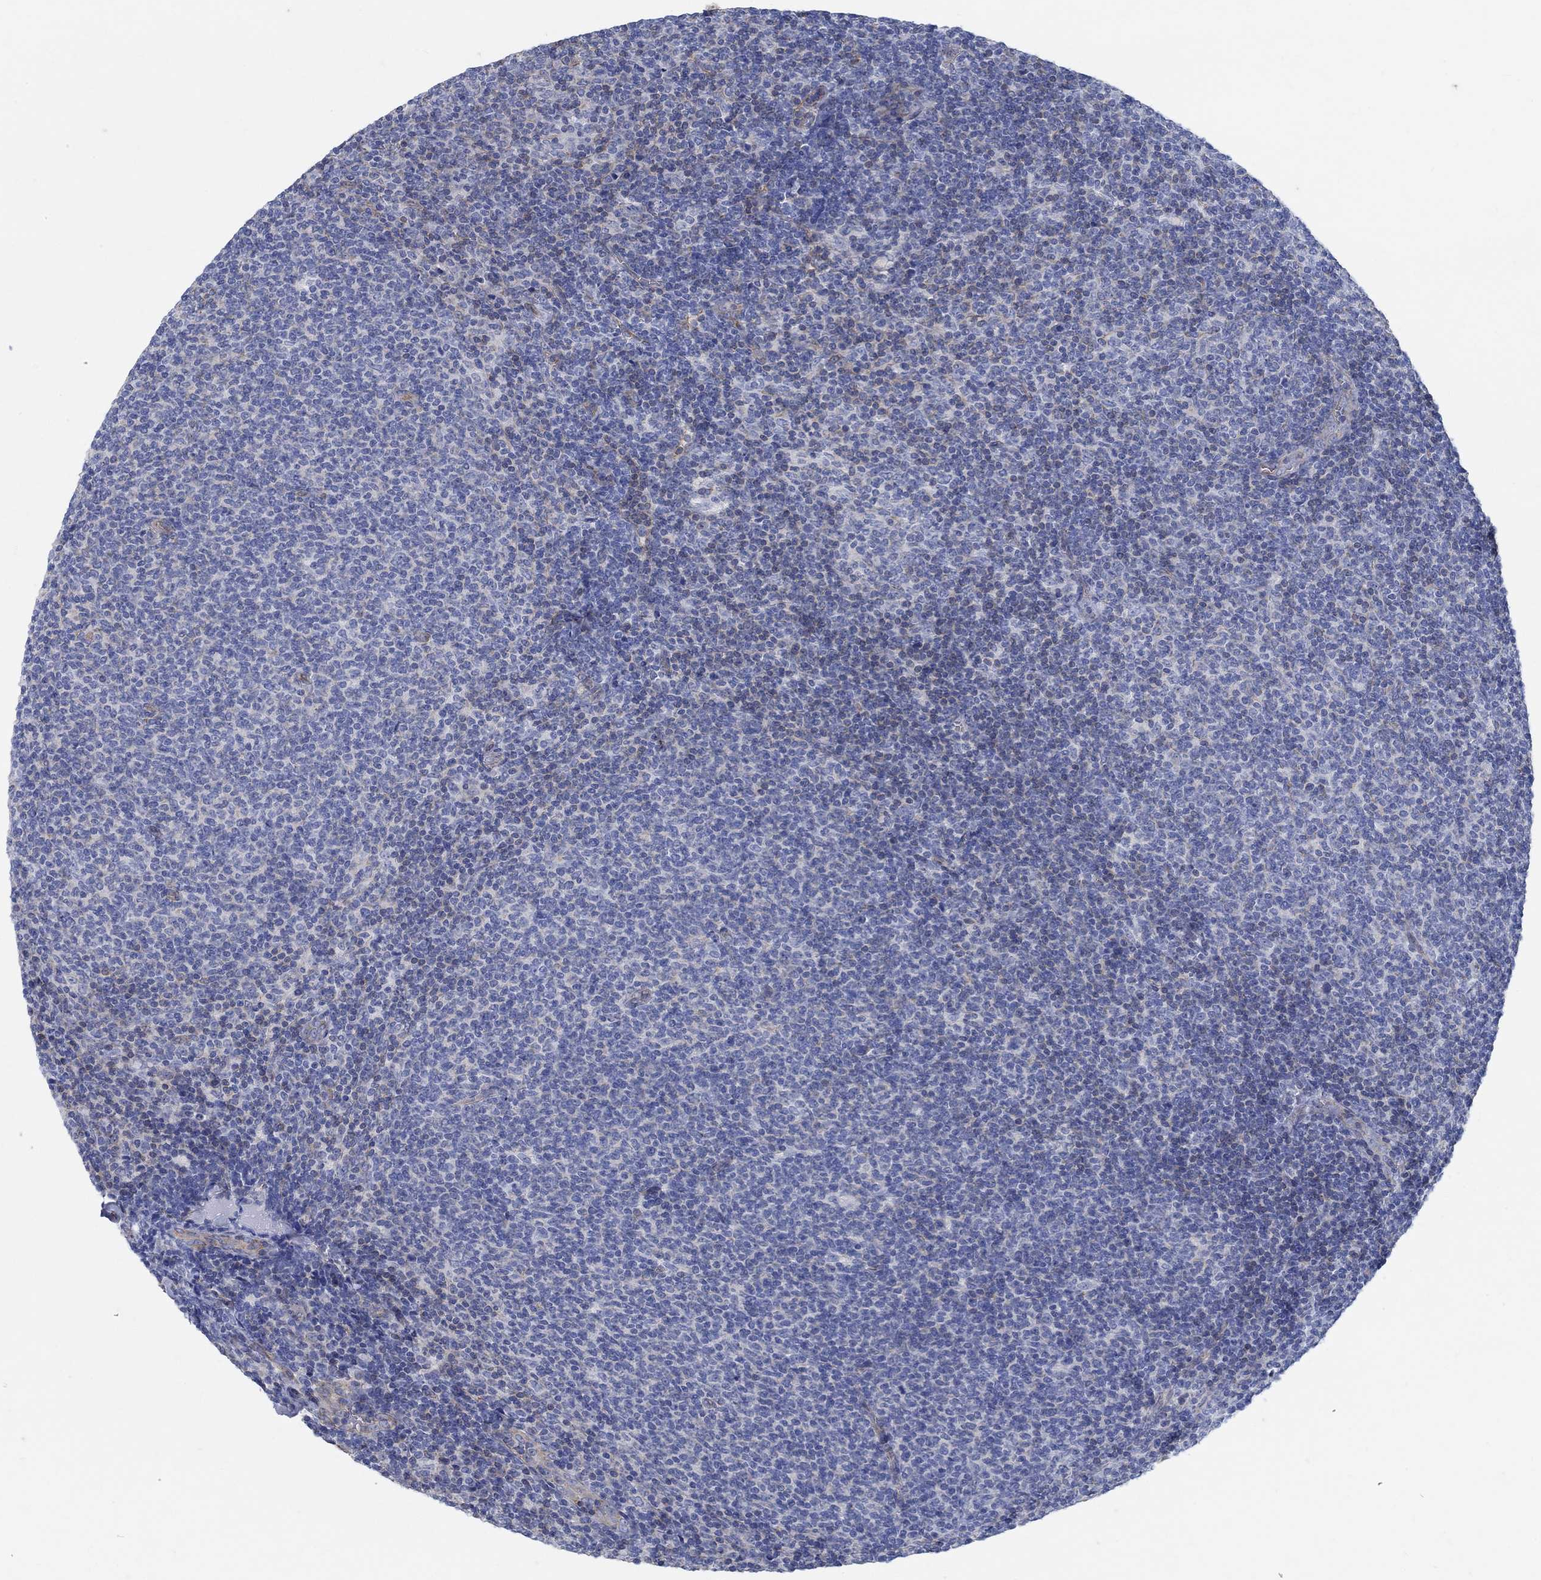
{"staining": {"intensity": "negative", "quantity": "none", "location": "none"}, "tissue": "lymphoma", "cell_type": "Tumor cells", "image_type": "cancer", "snomed": [{"axis": "morphology", "description": "Malignant lymphoma, non-Hodgkin's type, Low grade"}, {"axis": "topography", "description": "Lymph node"}], "caption": "Immunohistochemical staining of low-grade malignant lymphoma, non-Hodgkin's type exhibits no significant staining in tumor cells.", "gene": "TMEM198", "patient": {"sex": "male", "age": 52}}